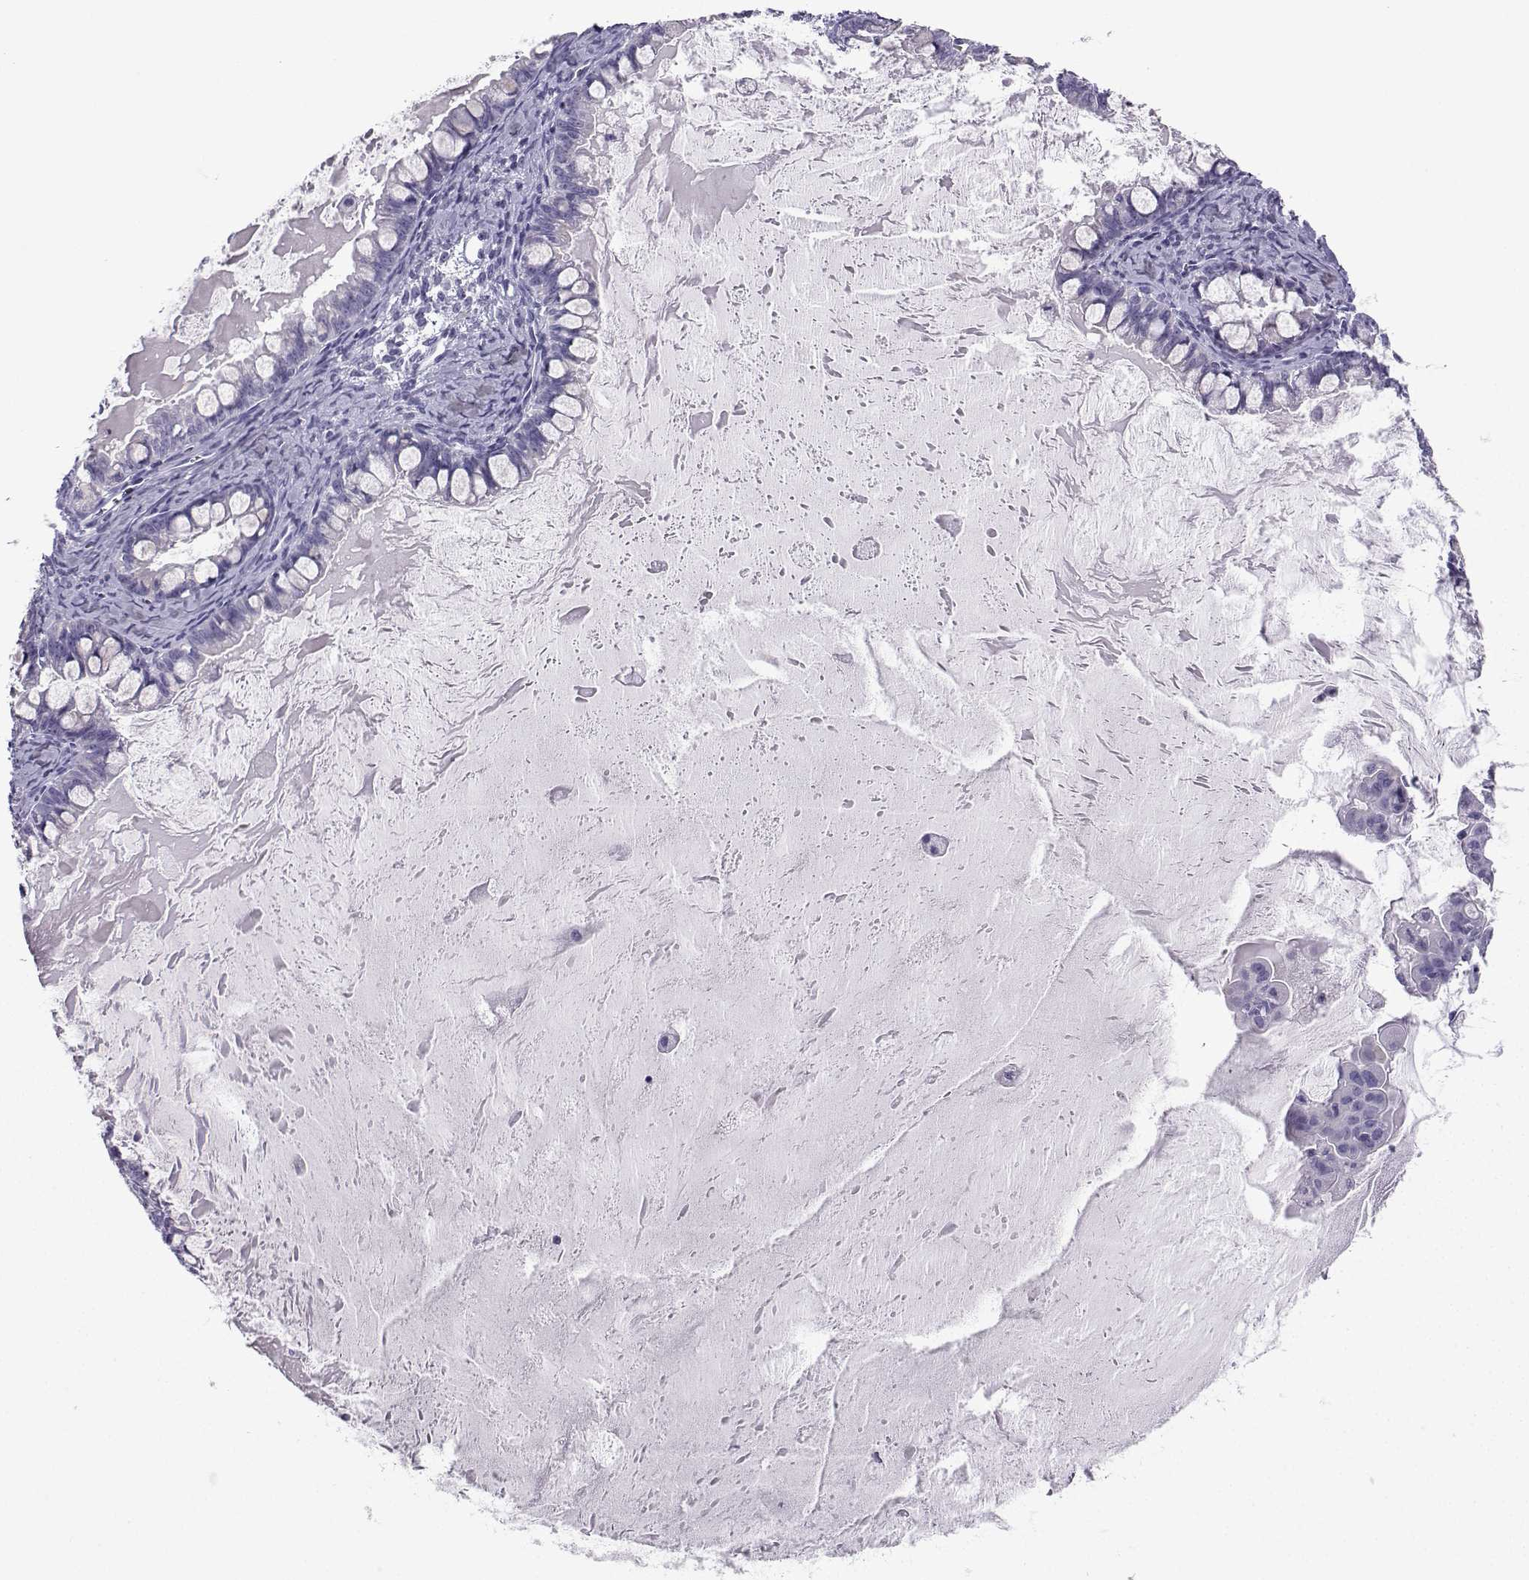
{"staining": {"intensity": "negative", "quantity": "none", "location": "none"}, "tissue": "ovarian cancer", "cell_type": "Tumor cells", "image_type": "cancer", "snomed": [{"axis": "morphology", "description": "Cystadenocarcinoma, mucinous, NOS"}, {"axis": "topography", "description": "Ovary"}], "caption": "This is an immunohistochemistry (IHC) histopathology image of human mucinous cystadenocarcinoma (ovarian). There is no positivity in tumor cells.", "gene": "NEFL", "patient": {"sex": "female", "age": 63}}